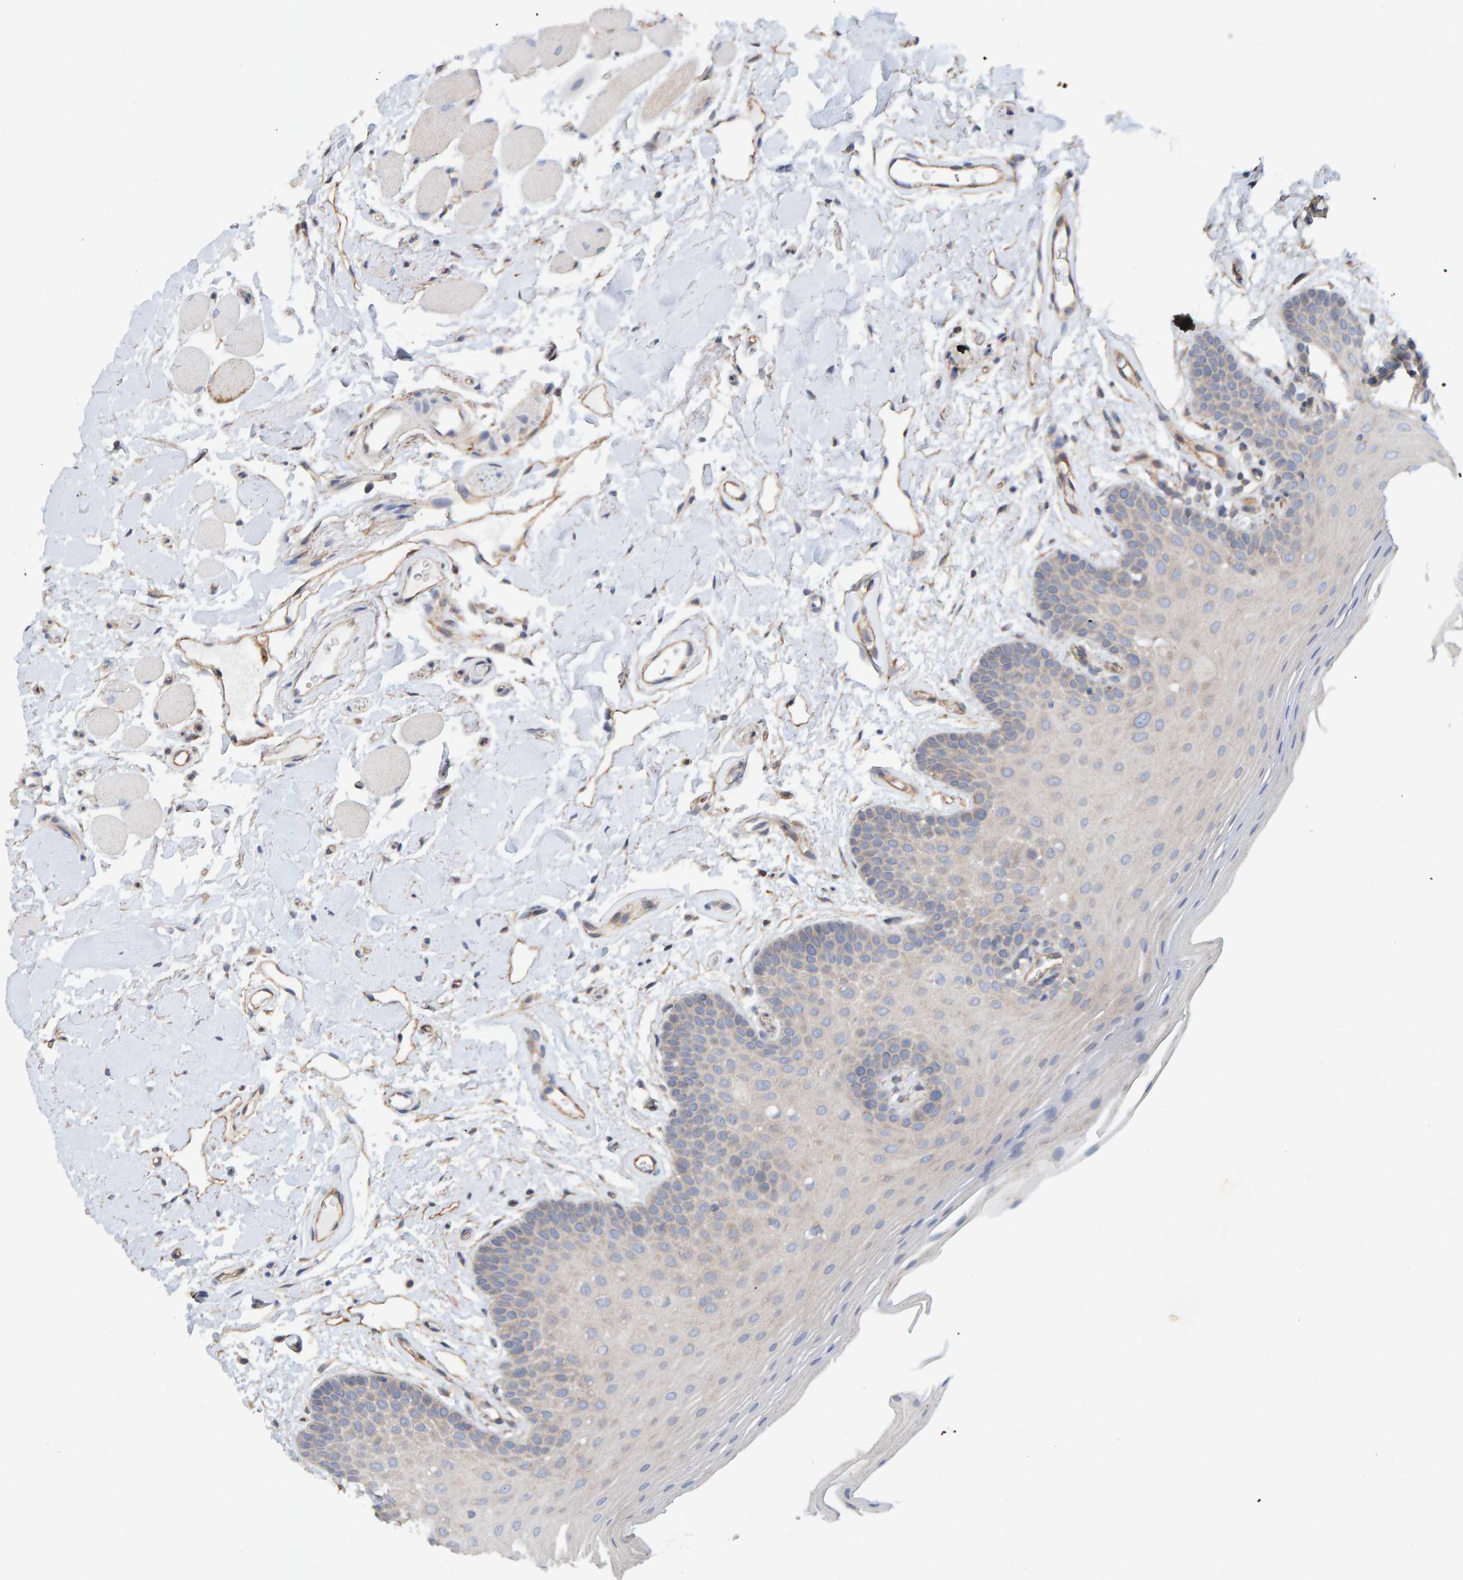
{"staining": {"intensity": "weak", "quantity": "<25%", "location": "cytoplasmic/membranous"}, "tissue": "oral mucosa", "cell_type": "Squamous epithelial cells", "image_type": "normal", "snomed": [{"axis": "morphology", "description": "Normal tissue, NOS"}, {"axis": "topography", "description": "Oral tissue"}], "caption": "IHC histopathology image of unremarkable oral mucosa stained for a protein (brown), which exhibits no expression in squamous epithelial cells.", "gene": "RGP1", "patient": {"sex": "male", "age": 62}}